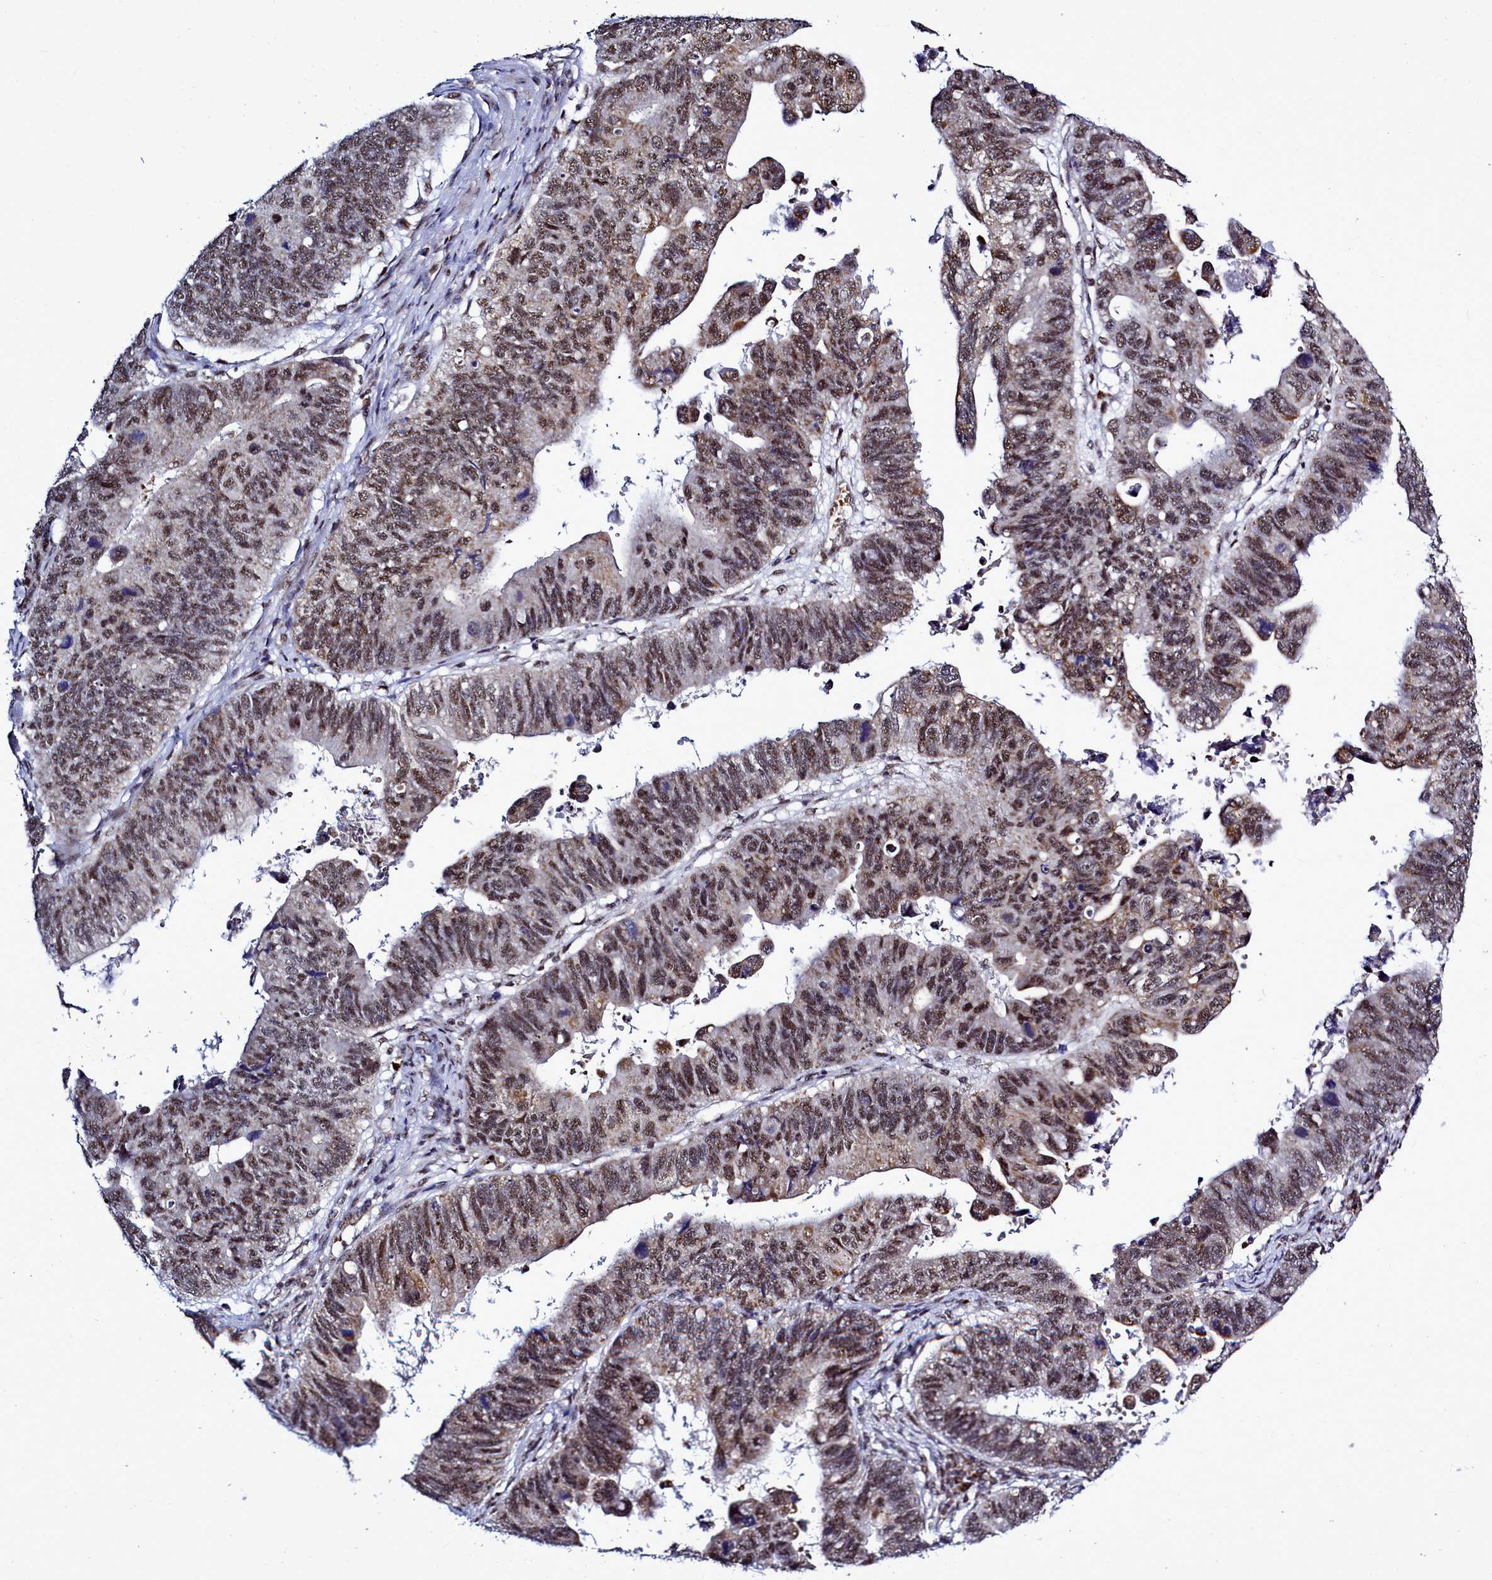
{"staining": {"intensity": "moderate", "quantity": ">75%", "location": "cytoplasmic/membranous,nuclear"}, "tissue": "stomach cancer", "cell_type": "Tumor cells", "image_type": "cancer", "snomed": [{"axis": "morphology", "description": "Adenocarcinoma, NOS"}, {"axis": "topography", "description": "Stomach"}], "caption": "A high-resolution photomicrograph shows immunohistochemistry (IHC) staining of stomach adenocarcinoma, which displays moderate cytoplasmic/membranous and nuclear expression in approximately >75% of tumor cells.", "gene": "POM121L2", "patient": {"sex": "male", "age": 59}}